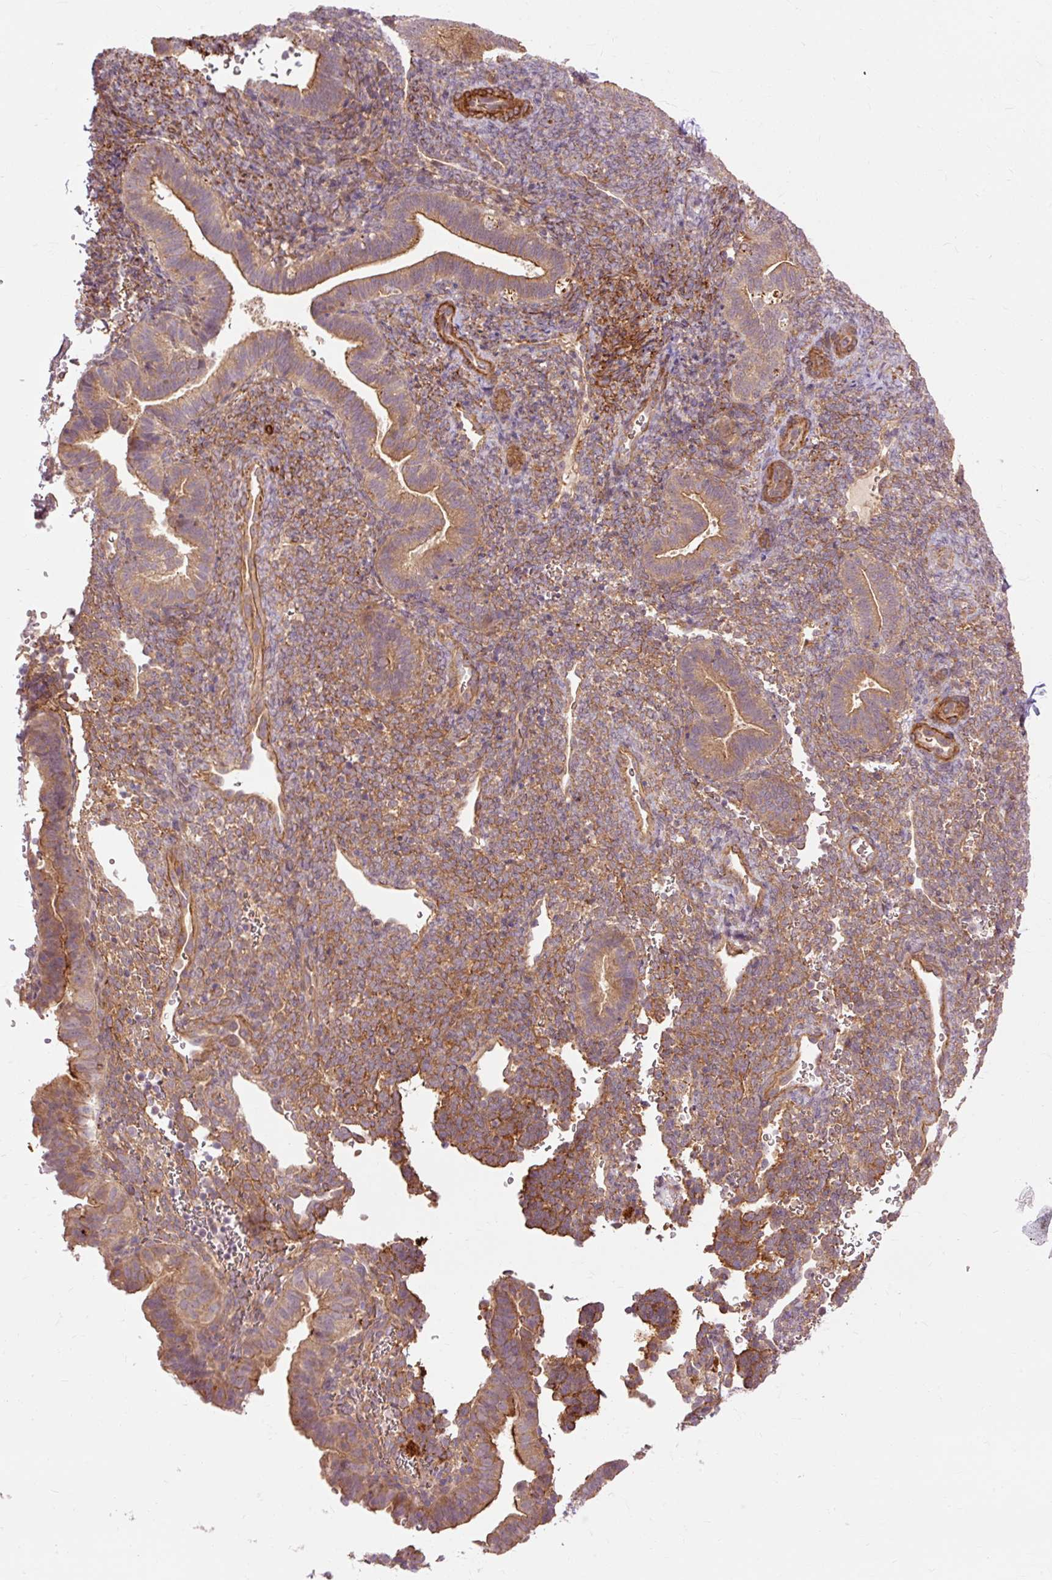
{"staining": {"intensity": "moderate", "quantity": "25%-75%", "location": "cytoplasmic/membranous"}, "tissue": "endometrium", "cell_type": "Cells in endometrial stroma", "image_type": "normal", "snomed": [{"axis": "morphology", "description": "Normal tissue, NOS"}, {"axis": "topography", "description": "Endometrium"}], "caption": "DAB (3,3'-diaminobenzidine) immunohistochemical staining of unremarkable endometrium displays moderate cytoplasmic/membranous protein expression in approximately 25%-75% of cells in endometrial stroma. The staining was performed using DAB, with brown indicating positive protein expression. Nuclei are stained blue with hematoxylin.", "gene": "RIPOR3", "patient": {"sex": "female", "age": 34}}